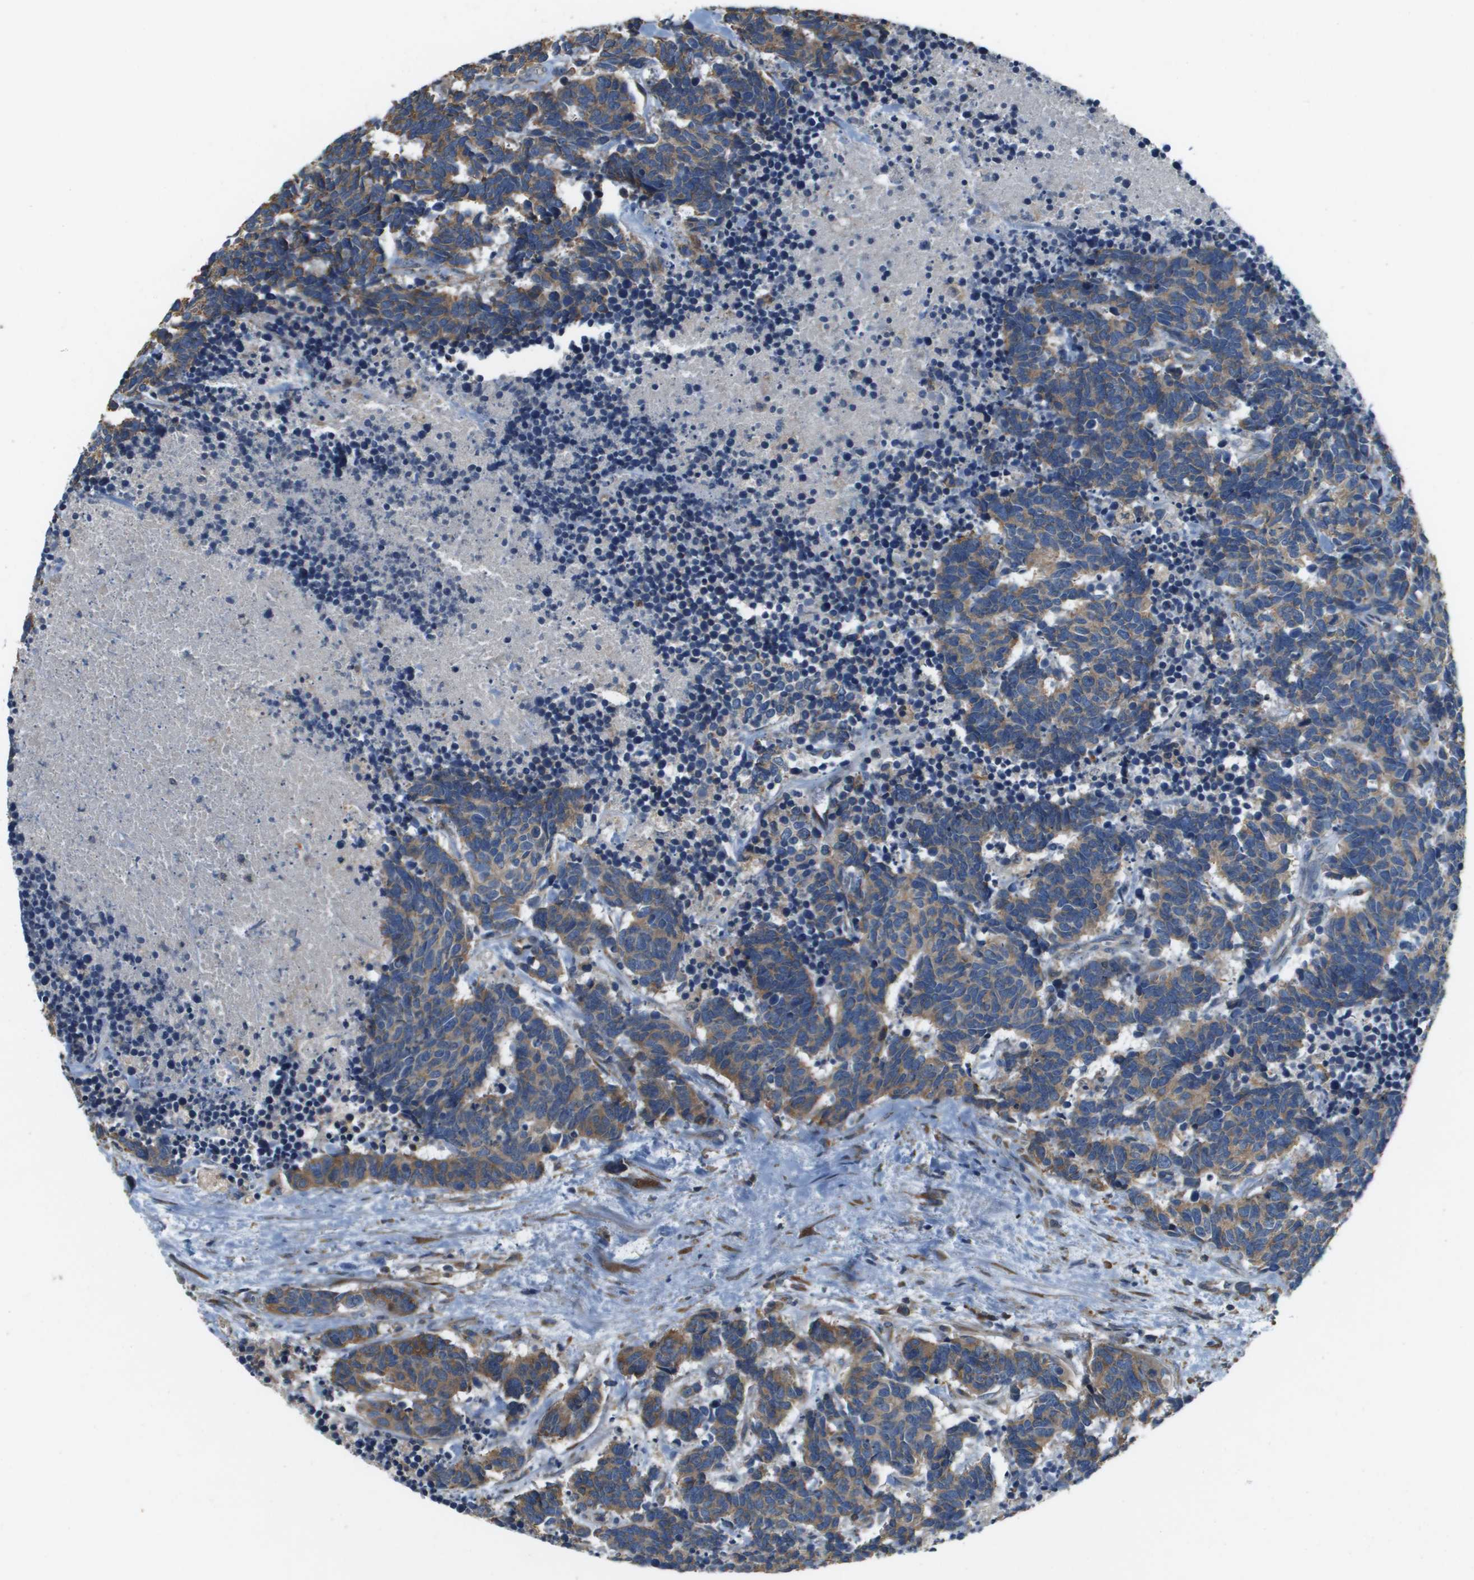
{"staining": {"intensity": "moderate", "quantity": ">75%", "location": "cytoplasmic/membranous"}, "tissue": "carcinoid", "cell_type": "Tumor cells", "image_type": "cancer", "snomed": [{"axis": "morphology", "description": "Carcinoma, NOS"}, {"axis": "morphology", "description": "Carcinoid, malignant, NOS"}, {"axis": "topography", "description": "Urinary bladder"}], "caption": "Protein staining of carcinoid (malignant) tissue exhibits moderate cytoplasmic/membranous positivity in approximately >75% of tumor cells.", "gene": "SAMSN1", "patient": {"sex": "male", "age": 57}}